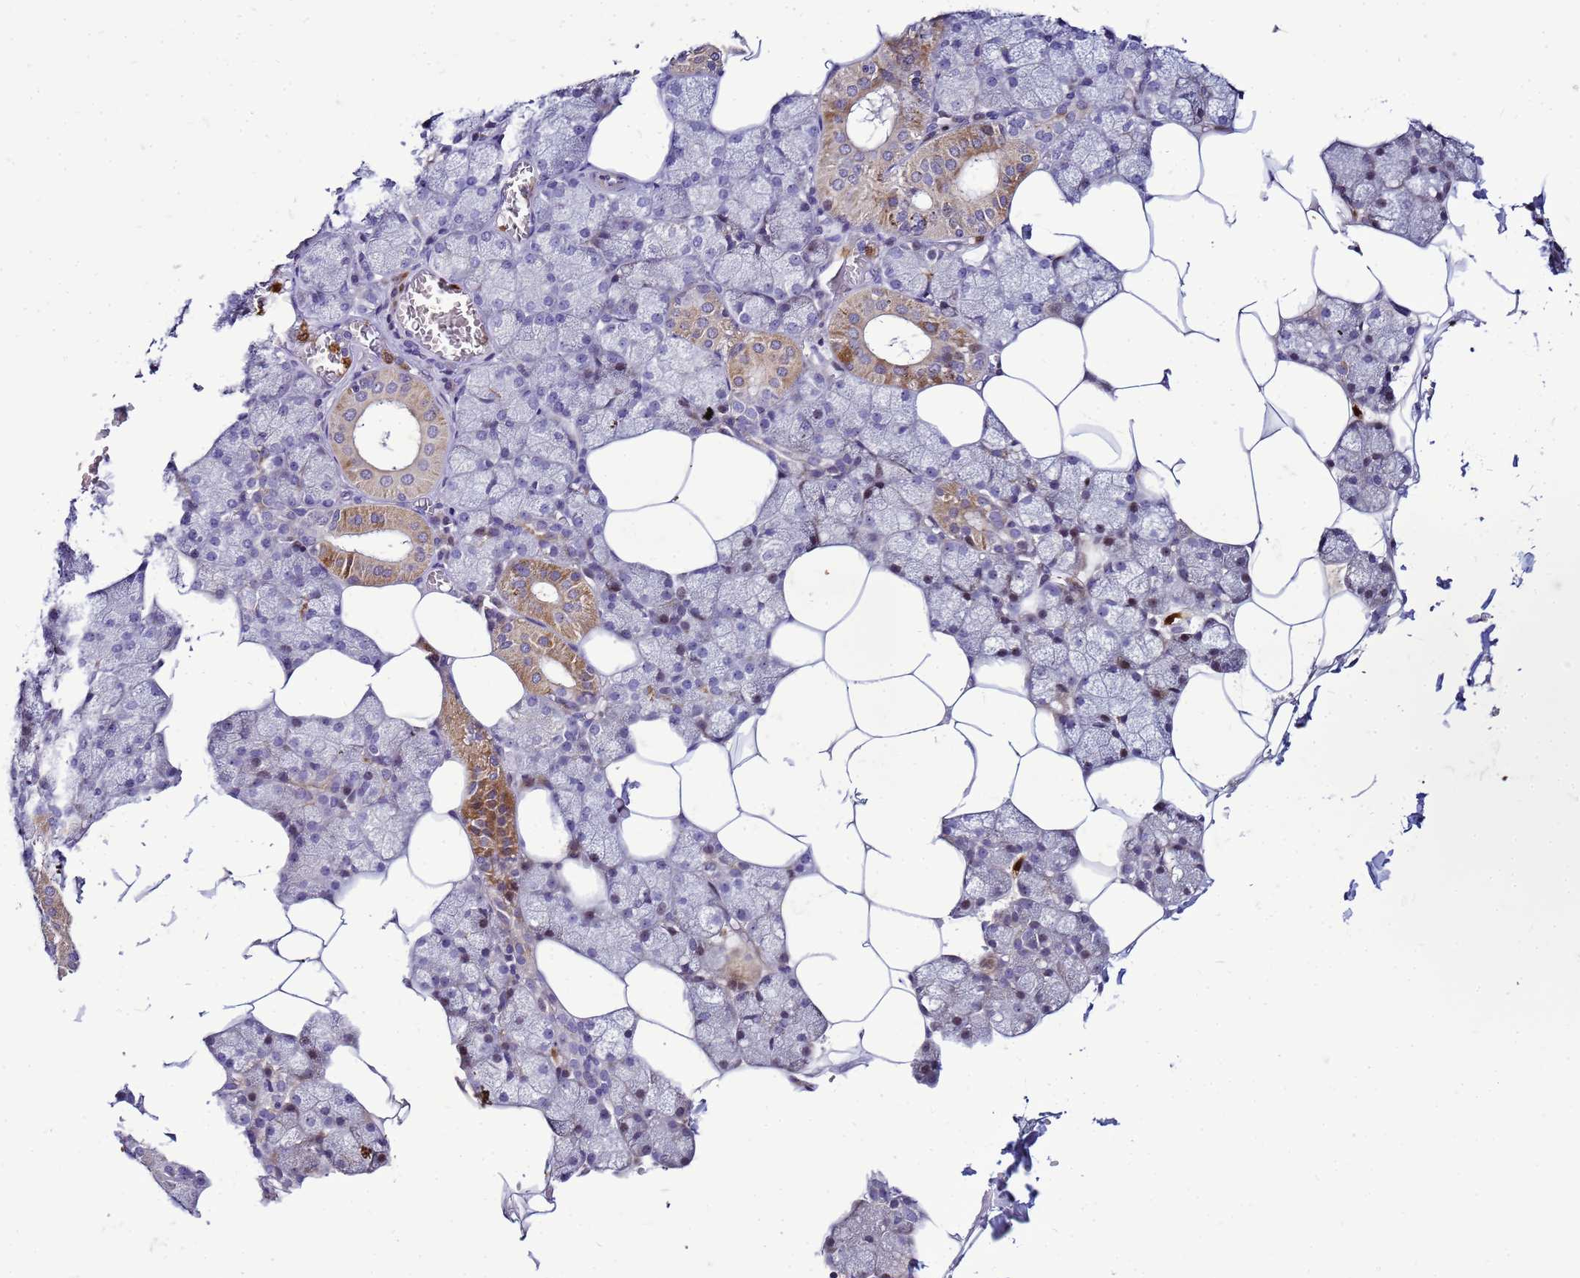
{"staining": {"intensity": "moderate", "quantity": "<25%", "location": "cytoplasmic/membranous"}, "tissue": "salivary gland", "cell_type": "Glandular cells", "image_type": "normal", "snomed": [{"axis": "morphology", "description": "Normal tissue, NOS"}, {"axis": "topography", "description": "Salivary gland"}], "caption": "Immunohistochemistry (IHC) staining of benign salivary gland, which displays low levels of moderate cytoplasmic/membranous positivity in approximately <25% of glandular cells indicating moderate cytoplasmic/membranous protein staining. The staining was performed using DAB (3,3'-diaminobenzidine) (brown) for protein detection and nuclei were counterstained in hematoxylin (blue).", "gene": "VPS4B", "patient": {"sex": "male", "age": 62}}